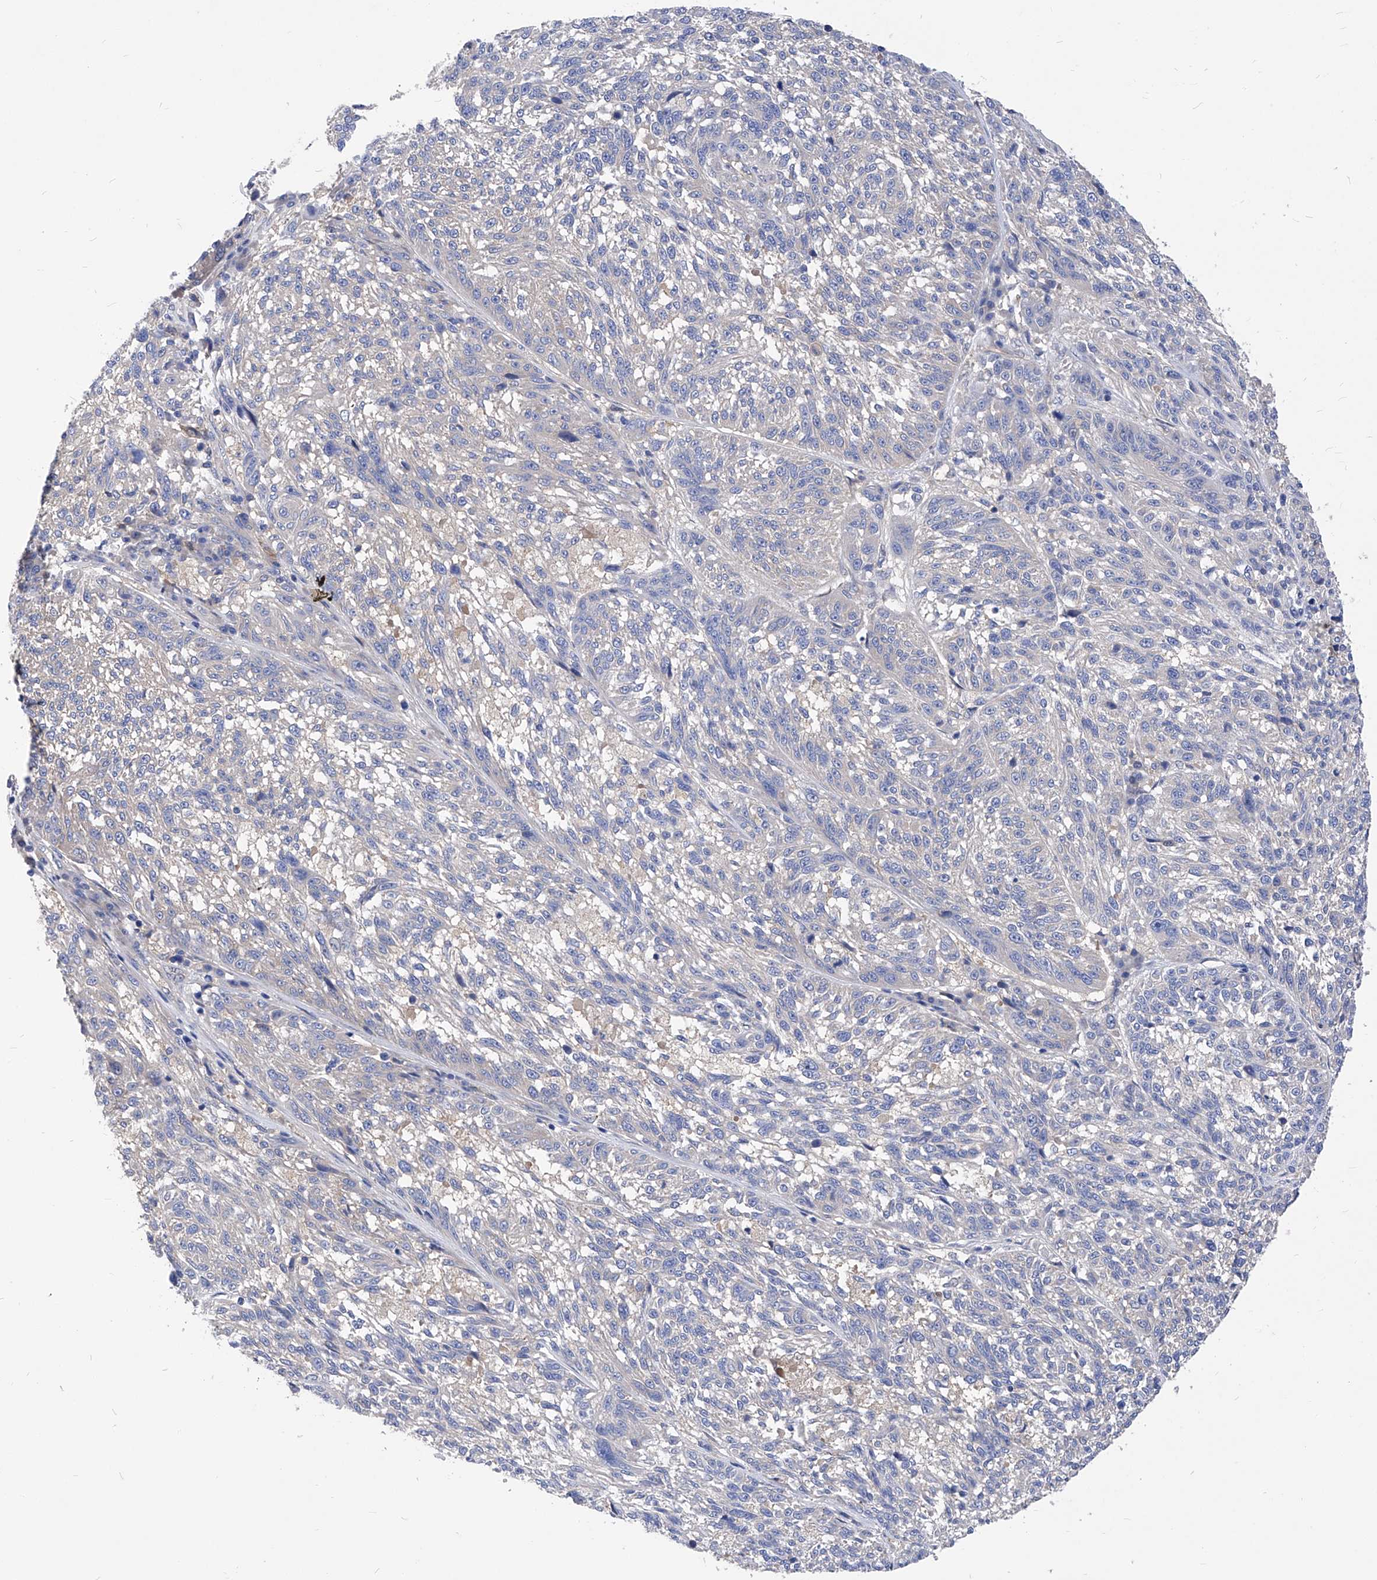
{"staining": {"intensity": "negative", "quantity": "none", "location": "none"}, "tissue": "melanoma", "cell_type": "Tumor cells", "image_type": "cancer", "snomed": [{"axis": "morphology", "description": "Malignant melanoma, NOS"}, {"axis": "topography", "description": "Skin"}], "caption": "There is no significant positivity in tumor cells of melanoma.", "gene": "XPNPEP1", "patient": {"sex": "male", "age": 53}}